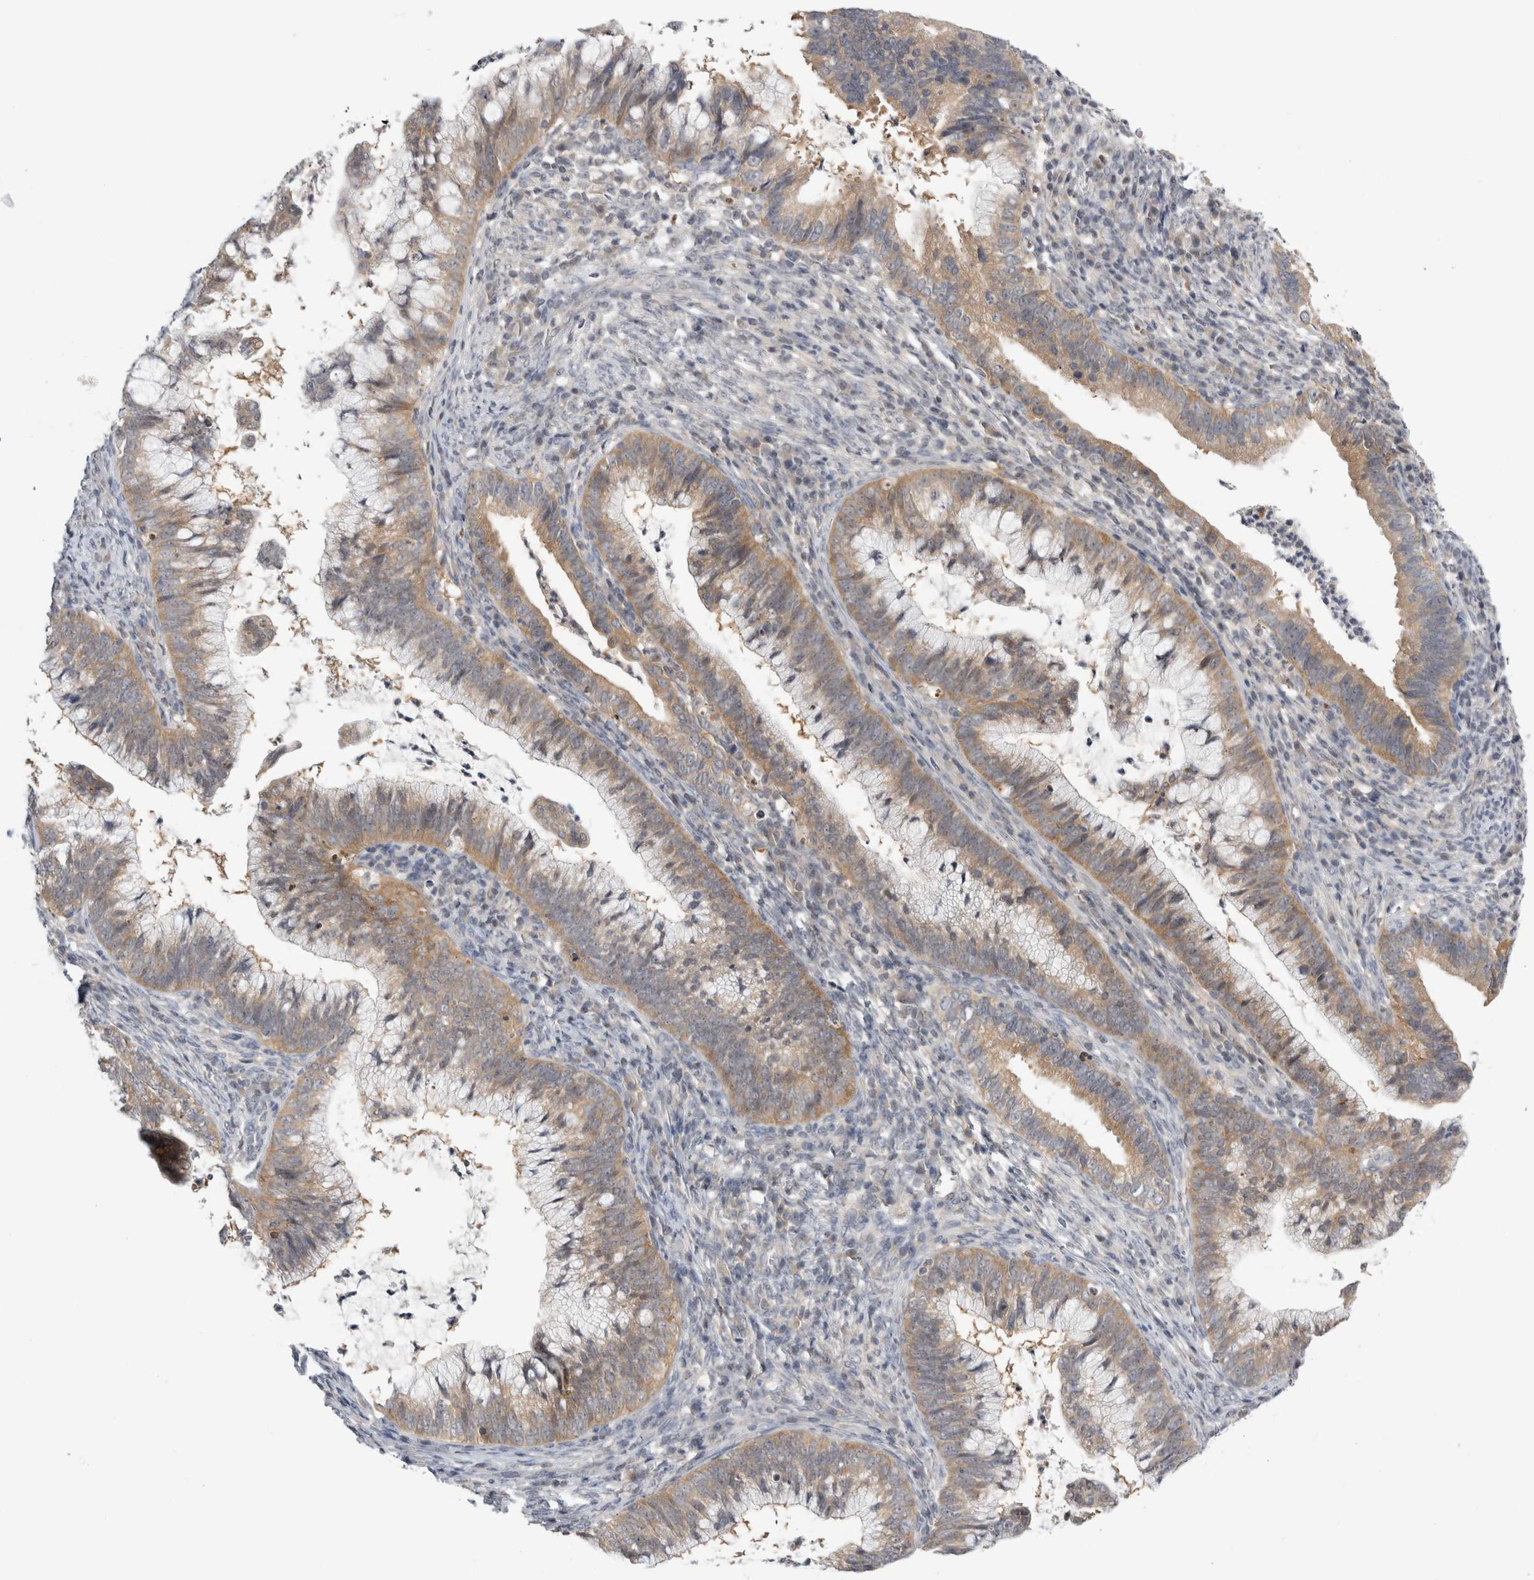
{"staining": {"intensity": "moderate", "quantity": ">75%", "location": "cytoplasmic/membranous"}, "tissue": "cervical cancer", "cell_type": "Tumor cells", "image_type": "cancer", "snomed": [{"axis": "morphology", "description": "Adenocarcinoma, NOS"}, {"axis": "topography", "description": "Cervix"}], "caption": "The micrograph displays staining of adenocarcinoma (cervical), revealing moderate cytoplasmic/membranous protein staining (brown color) within tumor cells. Nuclei are stained in blue.", "gene": "PSMB2", "patient": {"sex": "female", "age": 36}}